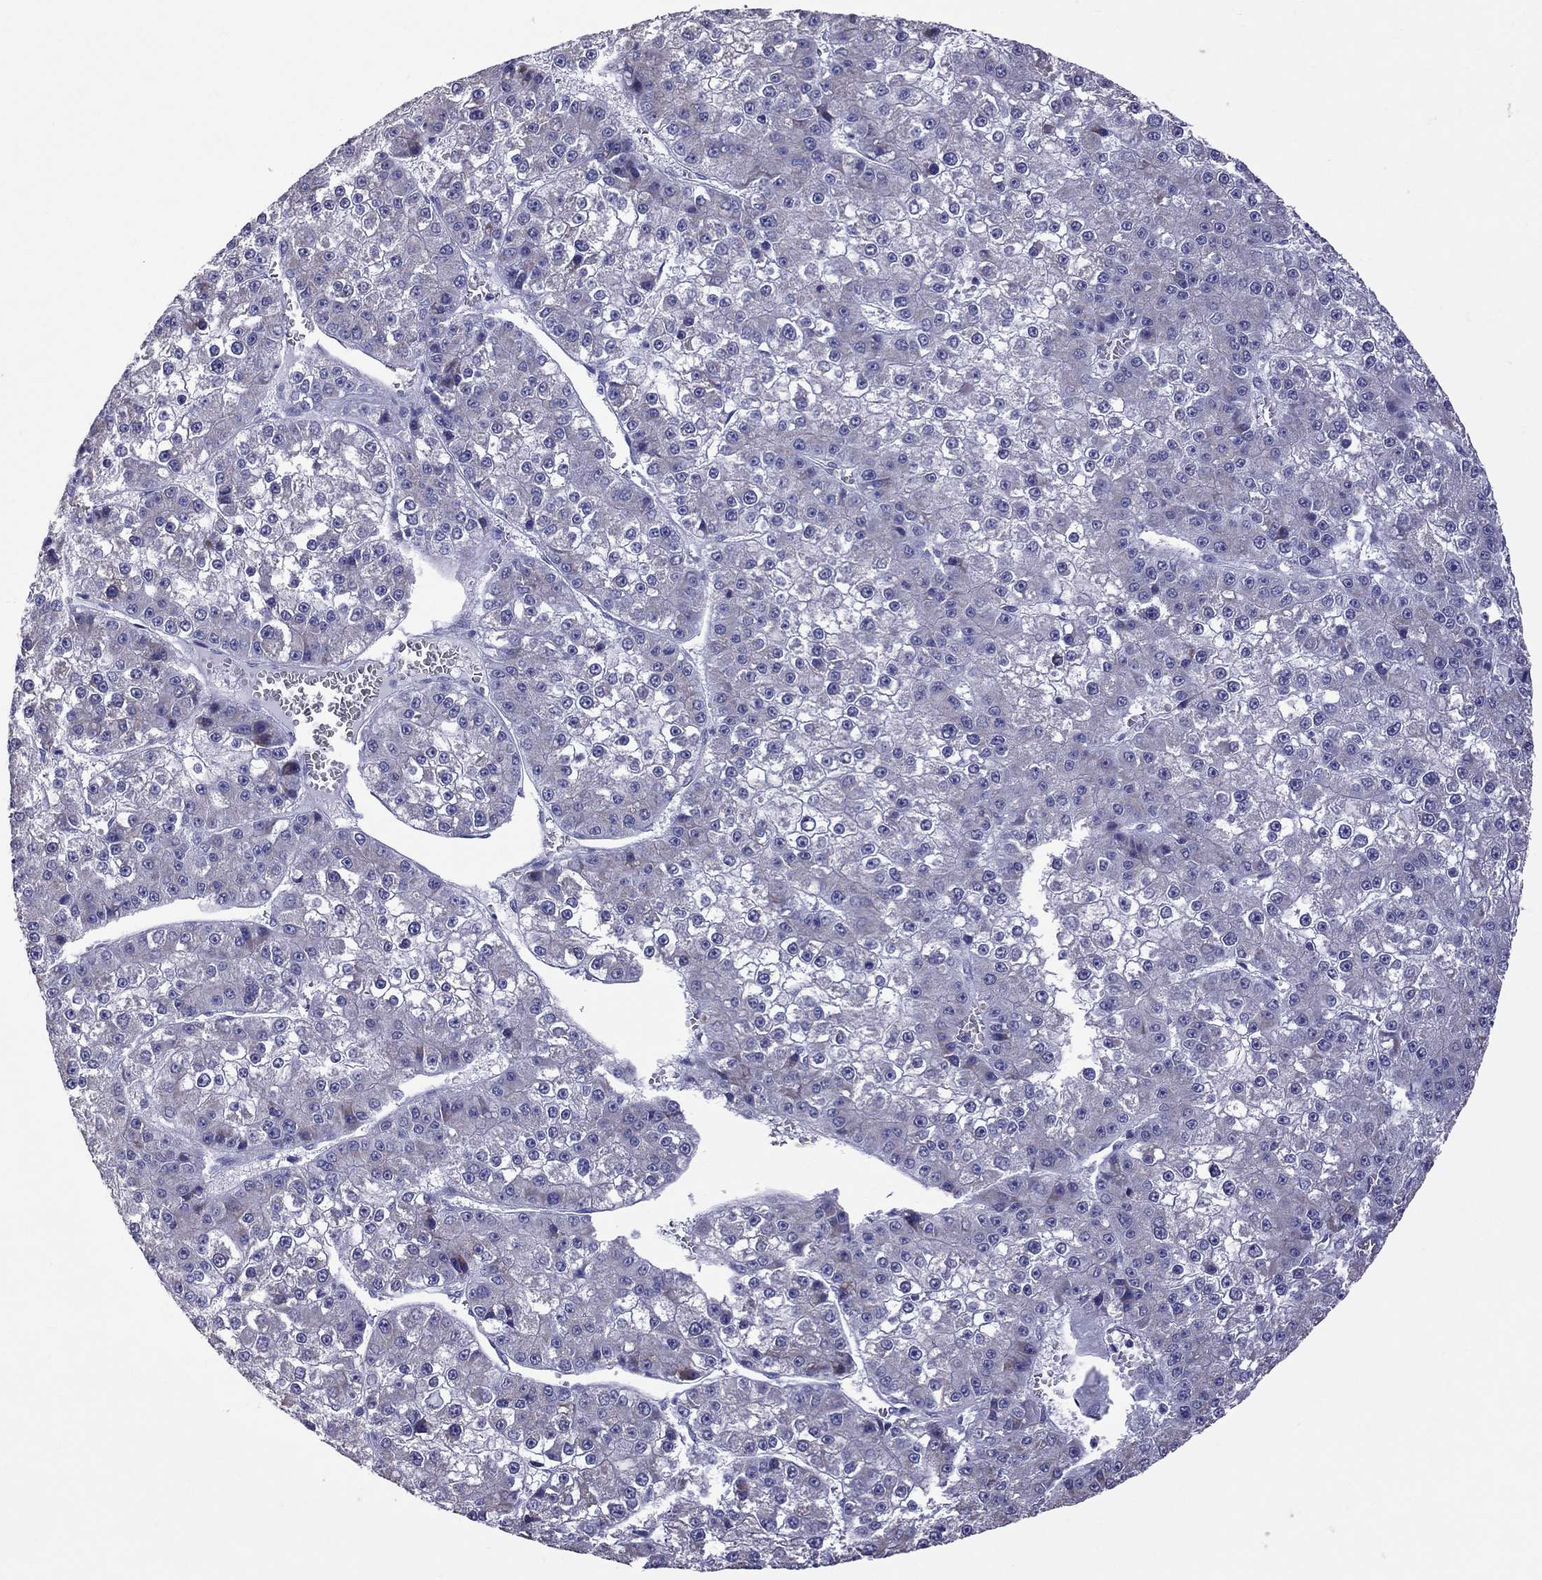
{"staining": {"intensity": "negative", "quantity": "none", "location": "none"}, "tissue": "liver cancer", "cell_type": "Tumor cells", "image_type": "cancer", "snomed": [{"axis": "morphology", "description": "Carcinoma, Hepatocellular, NOS"}, {"axis": "topography", "description": "Liver"}], "caption": "Tumor cells show no significant expression in liver cancer (hepatocellular carcinoma).", "gene": "TTLL13", "patient": {"sex": "female", "age": 73}}